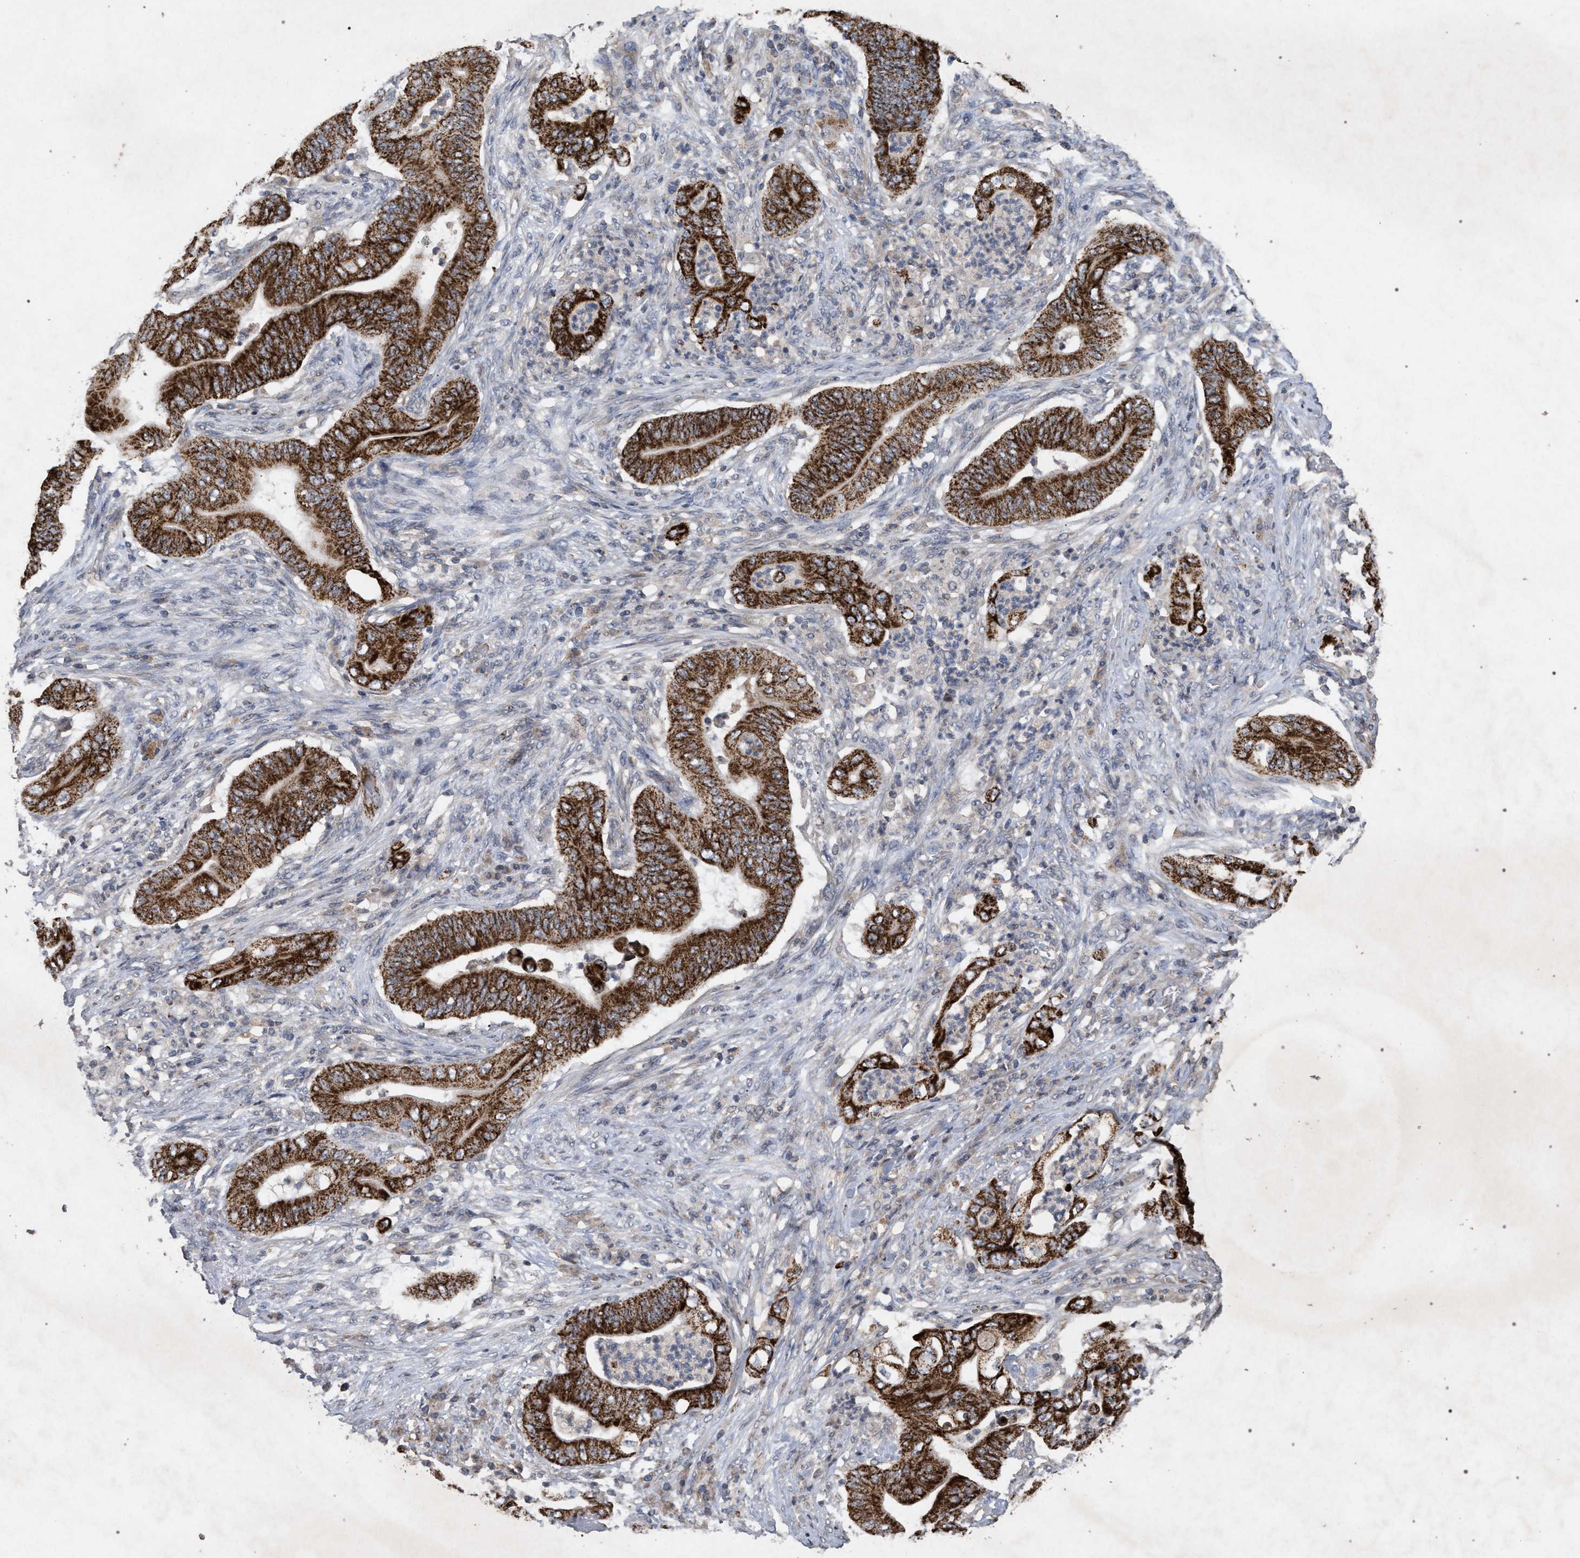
{"staining": {"intensity": "strong", "quantity": ">75%", "location": "cytoplasmic/membranous"}, "tissue": "stomach cancer", "cell_type": "Tumor cells", "image_type": "cancer", "snomed": [{"axis": "morphology", "description": "Adenocarcinoma, NOS"}, {"axis": "topography", "description": "Stomach"}], "caption": "Immunohistochemical staining of human adenocarcinoma (stomach) exhibits high levels of strong cytoplasmic/membranous expression in about >75% of tumor cells. The staining was performed using DAB, with brown indicating positive protein expression. Nuclei are stained blue with hematoxylin.", "gene": "PKD2L1", "patient": {"sex": "female", "age": 73}}